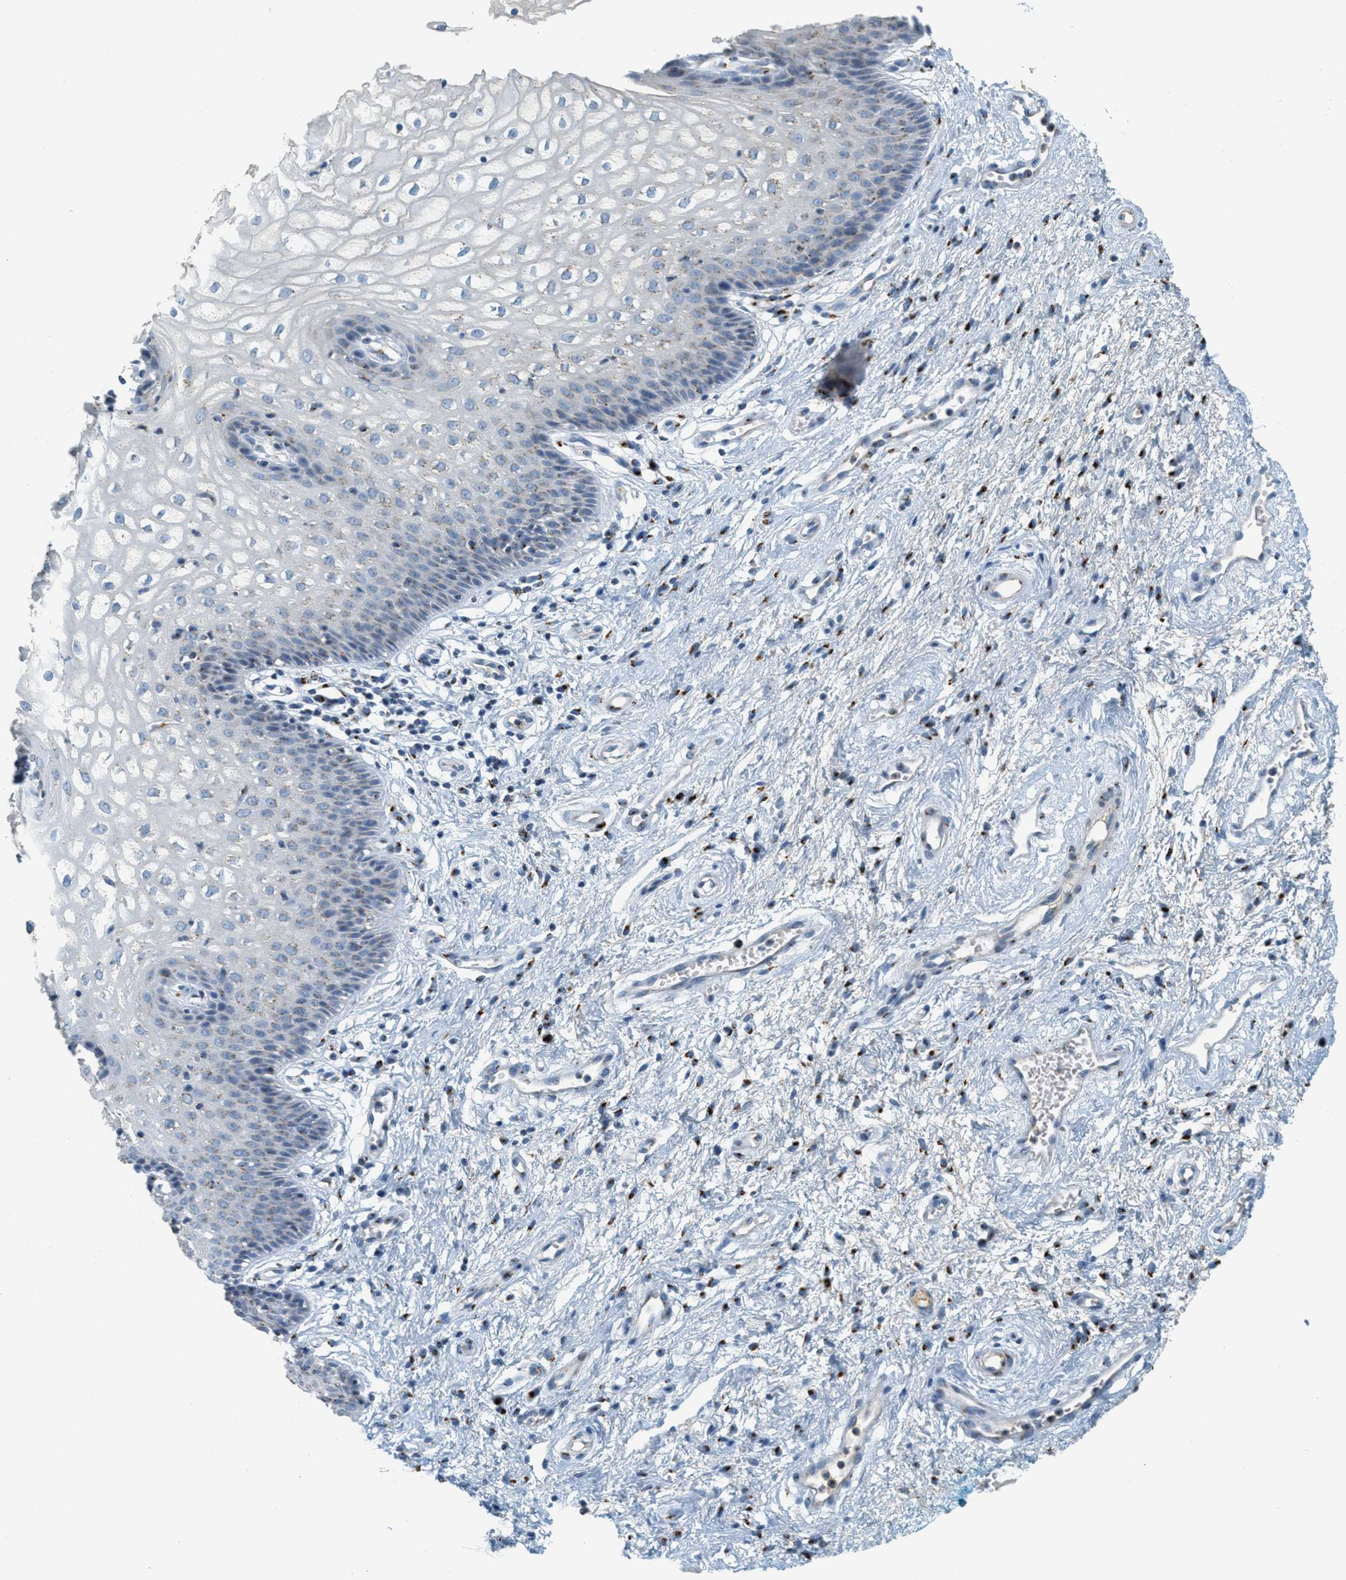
{"staining": {"intensity": "negative", "quantity": "none", "location": "none"}, "tissue": "vagina", "cell_type": "Squamous epithelial cells", "image_type": "normal", "snomed": [{"axis": "morphology", "description": "Normal tissue, NOS"}, {"axis": "topography", "description": "Vagina"}], "caption": "A histopathology image of vagina stained for a protein reveals no brown staining in squamous epithelial cells.", "gene": "ENTPD4", "patient": {"sex": "female", "age": 34}}